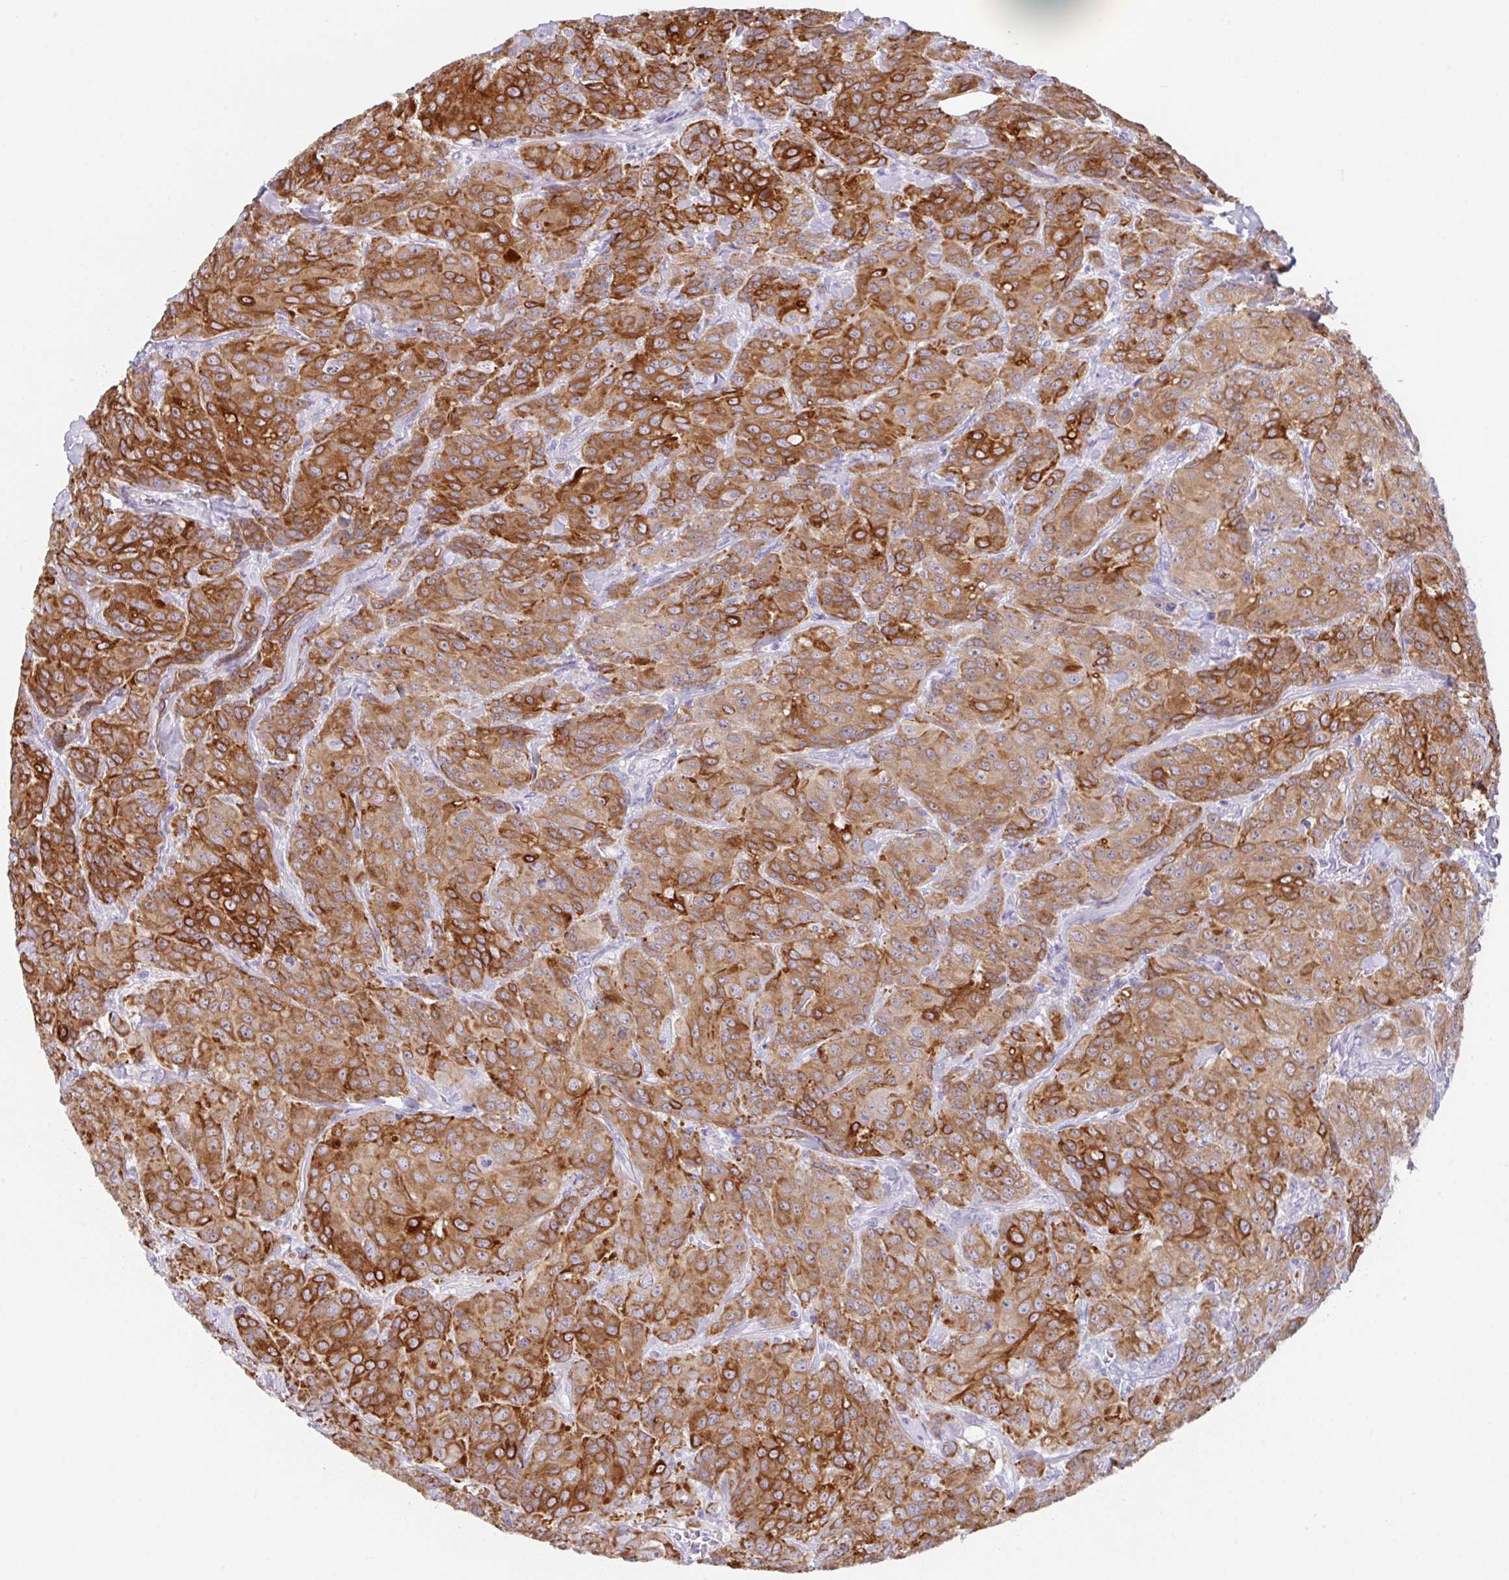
{"staining": {"intensity": "strong", "quantity": ">75%", "location": "cytoplasmic/membranous"}, "tissue": "breast cancer", "cell_type": "Tumor cells", "image_type": "cancer", "snomed": [{"axis": "morphology", "description": "Normal tissue, NOS"}, {"axis": "morphology", "description": "Duct carcinoma"}, {"axis": "topography", "description": "Breast"}], "caption": "Strong cytoplasmic/membranous staining is seen in approximately >75% of tumor cells in breast cancer.", "gene": "TRAF4", "patient": {"sex": "female", "age": 43}}